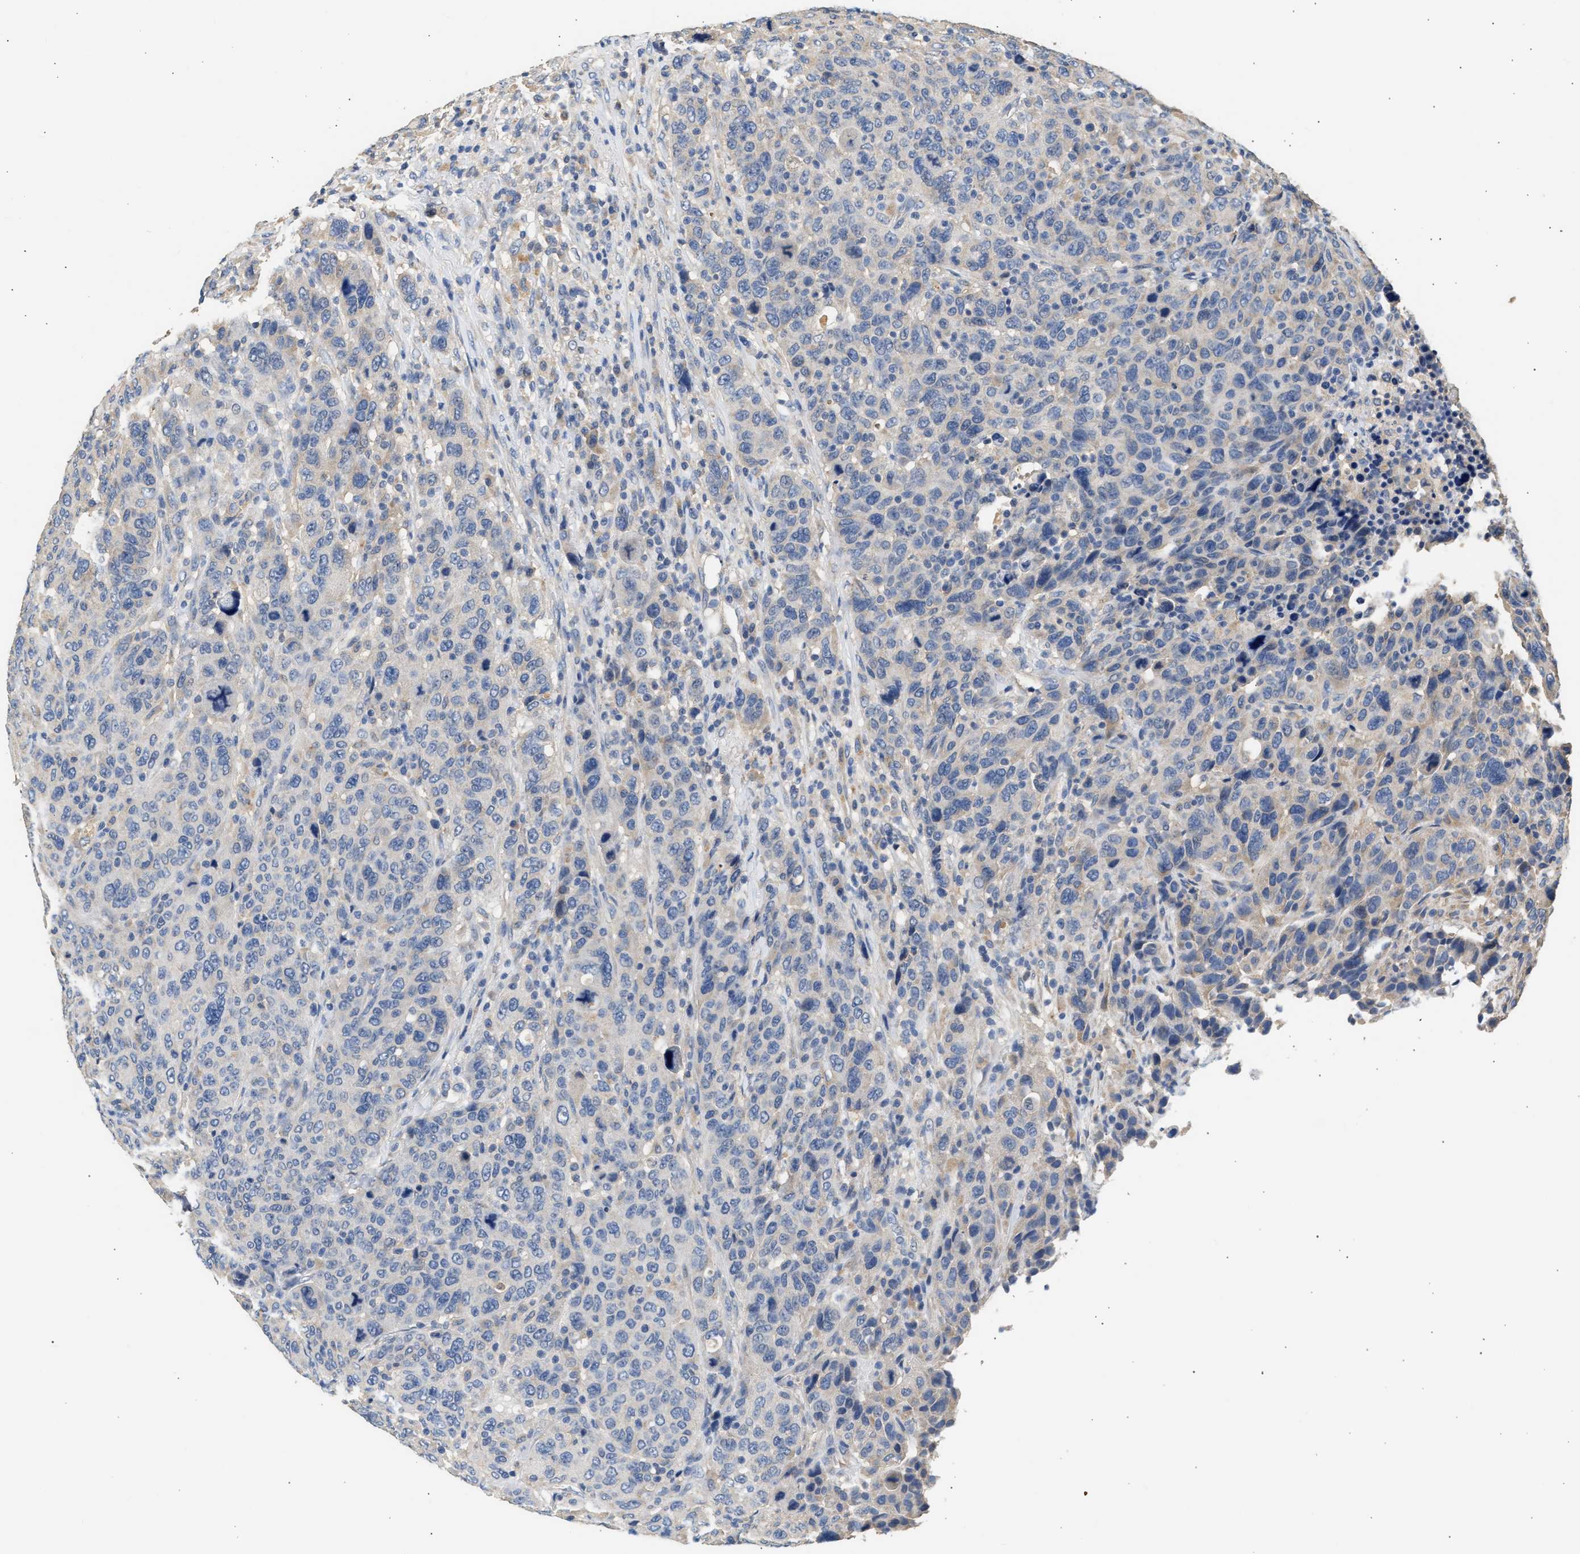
{"staining": {"intensity": "weak", "quantity": "<25%", "location": "cytoplasmic/membranous"}, "tissue": "breast cancer", "cell_type": "Tumor cells", "image_type": "cancer", "snomed": [{"axis": "morphology", "description": "Duct carcinoma"}, {"axis": "topography", "description": "Breast"}], "caption": "Immunohistochemistry (IHC) micrograph of neoplastic tissue: human breast cancer stained with DAB displays no significant protein expression in tumor cells.", "gene": "WDR31", "patient": {"sex": "female", "age": 37}}